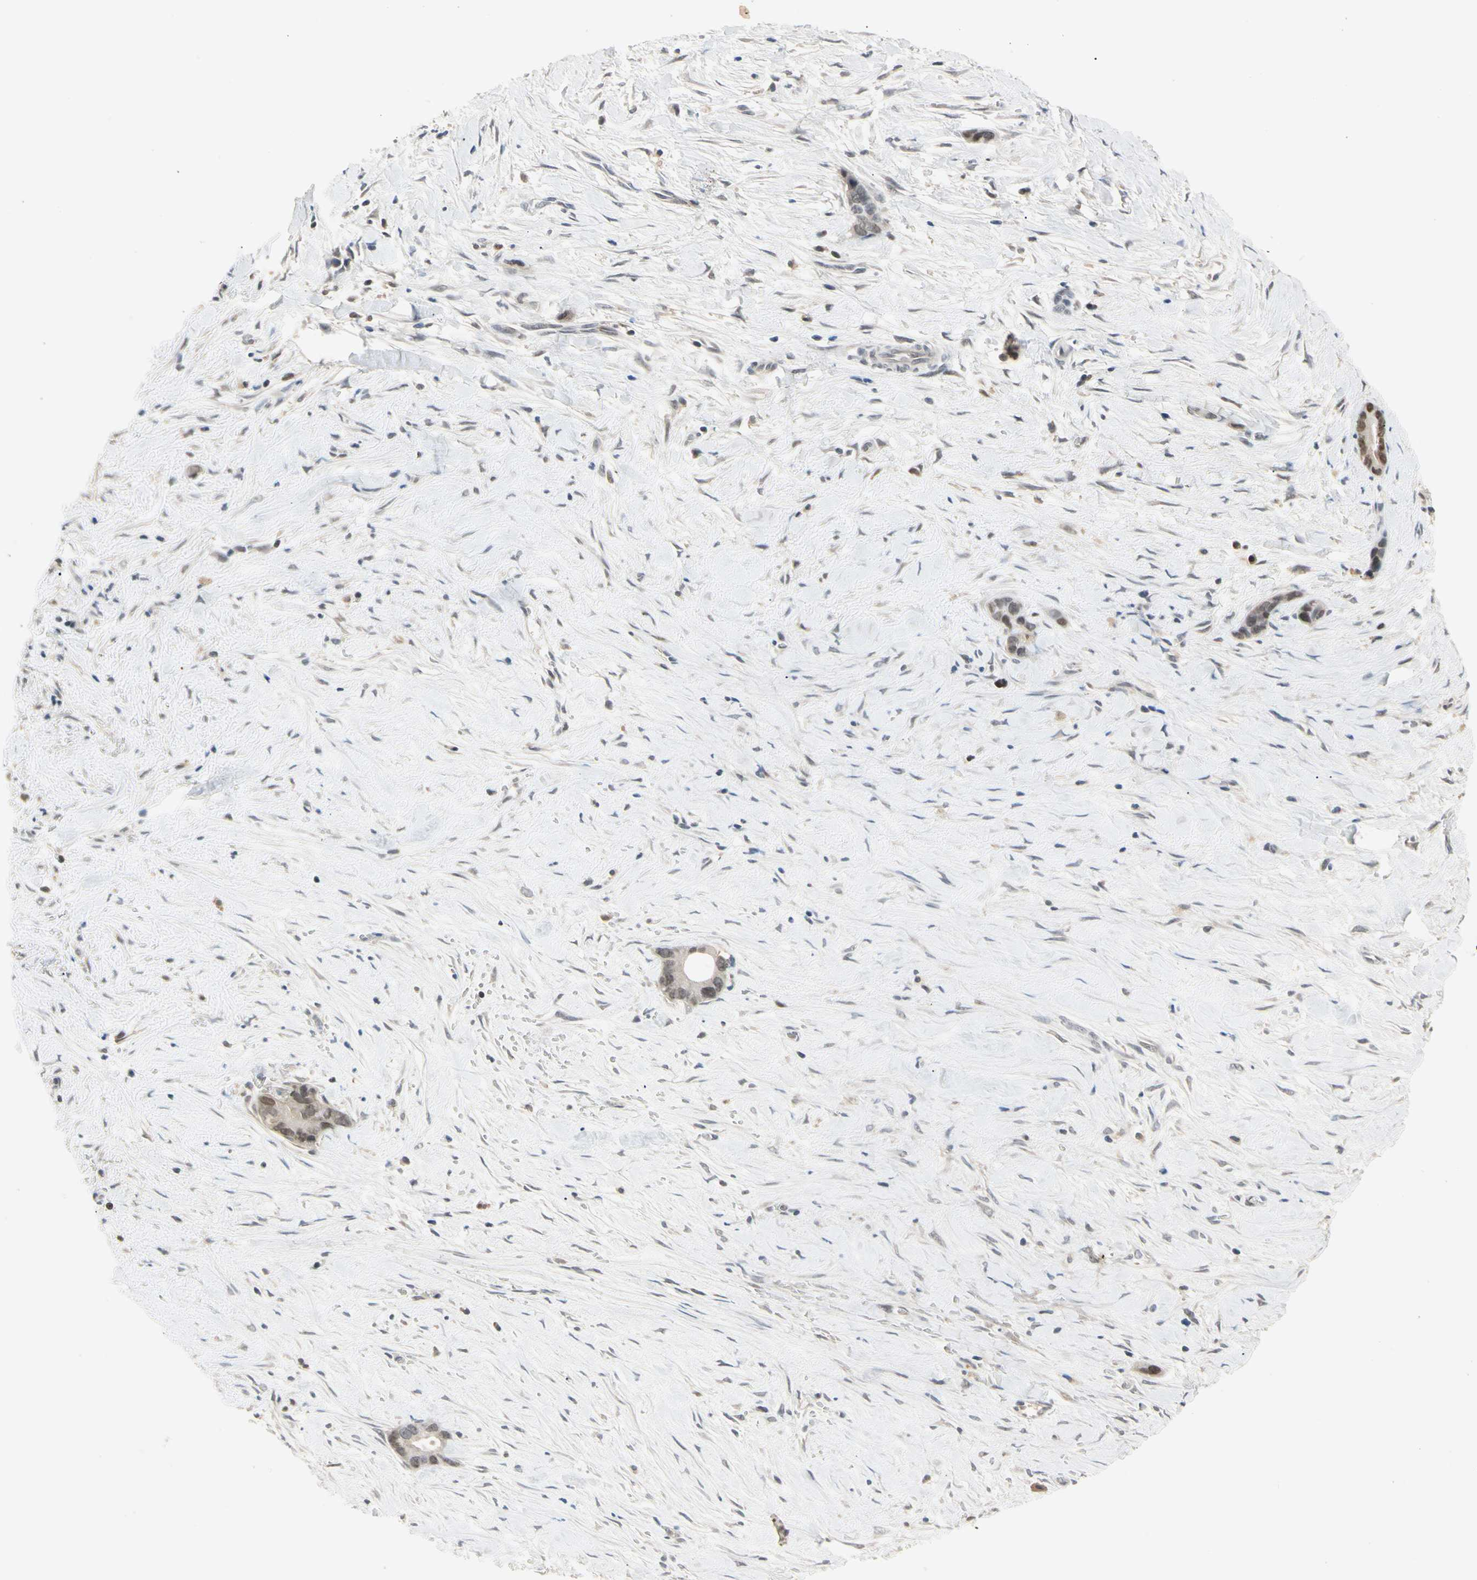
{"staining": {"intensity": "moderate", "quantity": ">75%", "location": "cytoplasmic/membranous,nuclear"}, "tissue": "liver cancer", "cell_type": "Tumor cells", "image_type": "cancer", "snomed": [{"axis": "morphology", "description": "Cholangiocarcinoma"}, {"axis": "topography", "description": "Liver"}], "caption": "Immunohistochemical staining of human liver cancer exhibits moderate cytoplasmic/membranous and nuclear protein expression in about >75% of tumor cells.", "gene": "RIOX2", "patient": {"sex": "female", "age": 55}}